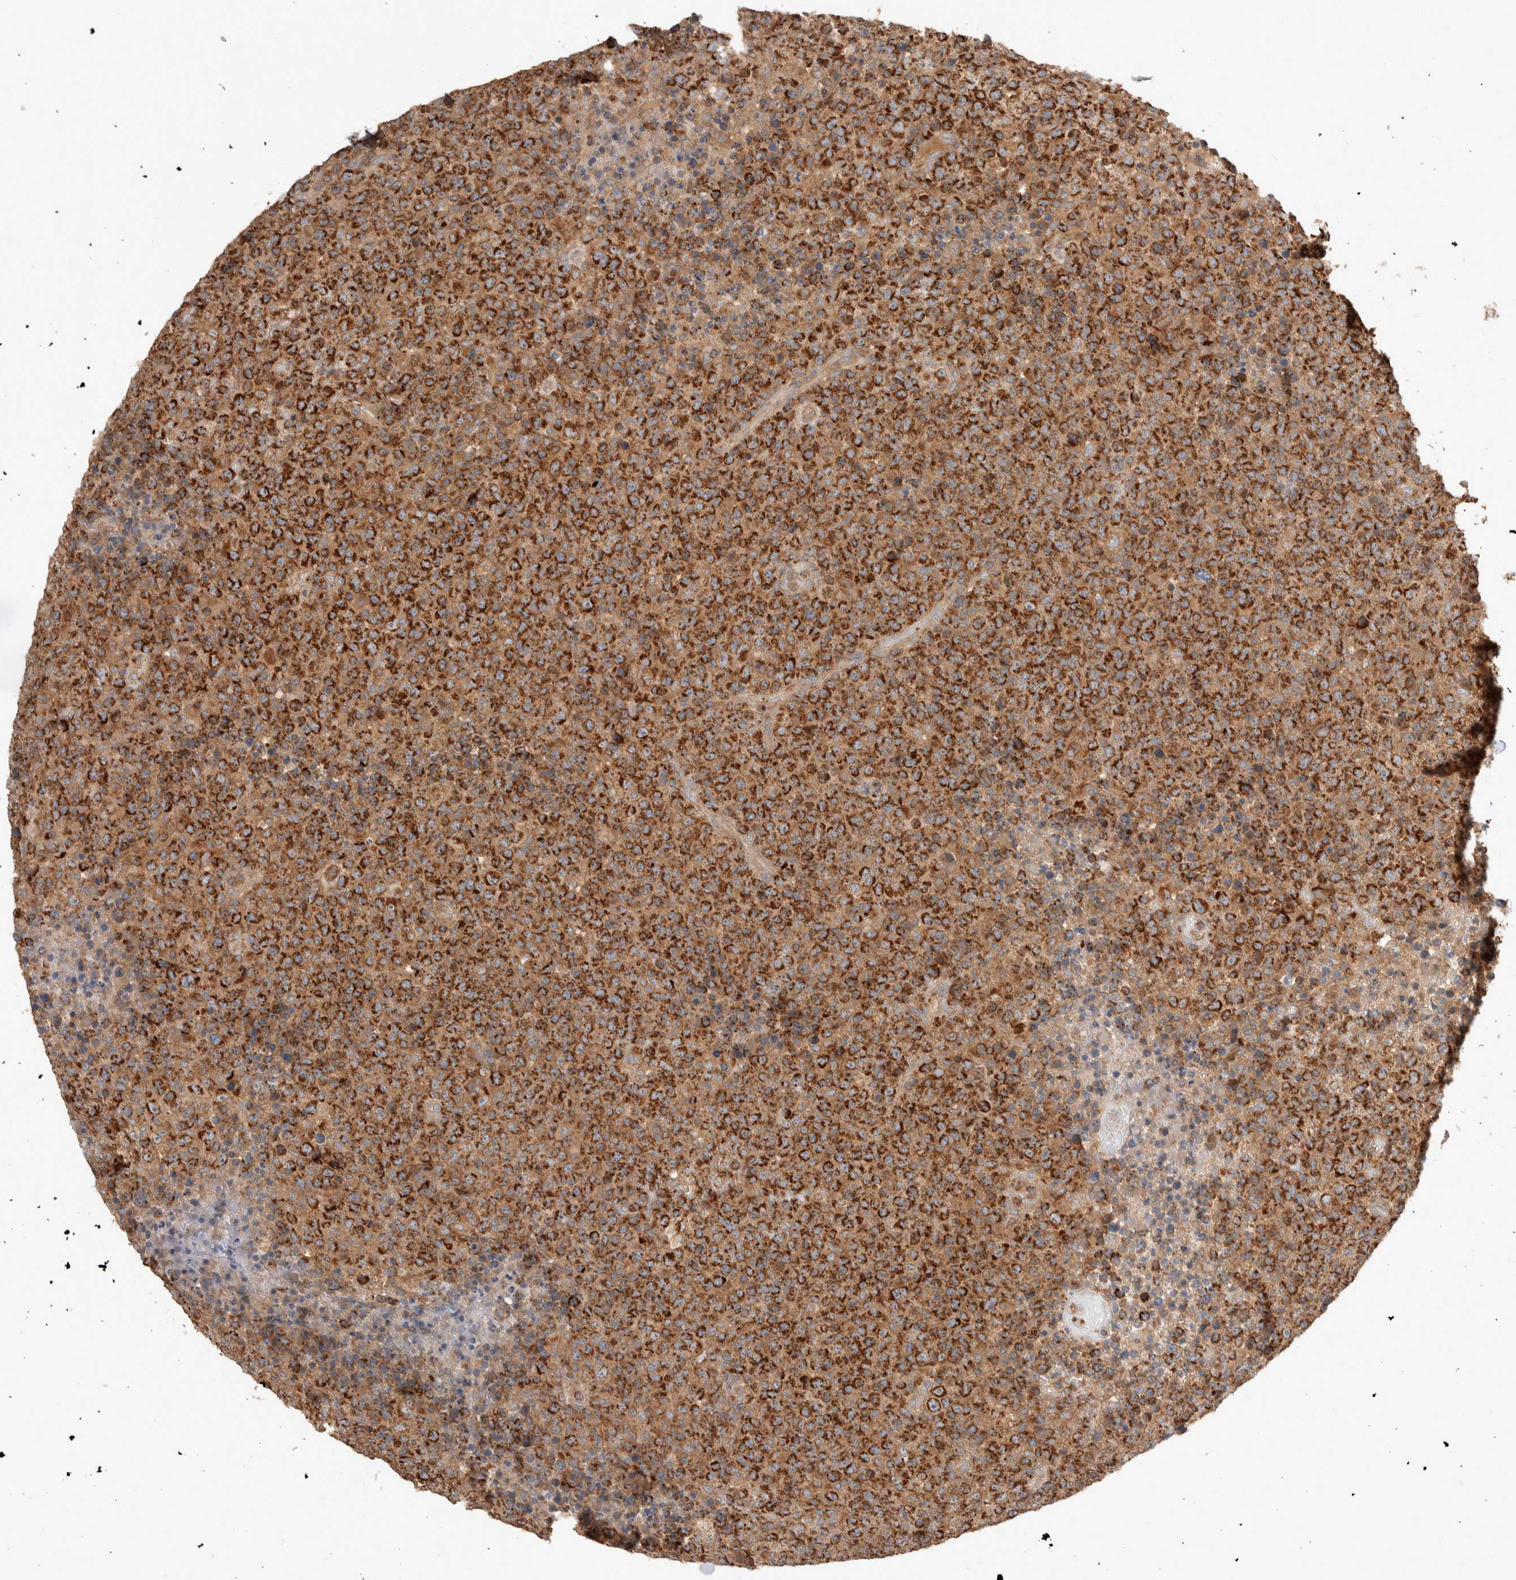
{"staining": {"intensity": "strong", "quantity": ">75%", "location": "cytoplasmic/membranous"}, "tissue": "lymphoma", "cell_type": "Tumor cells", "image_type": "cancer", "snomed": [{"axis": "morphology", "description": "Malignant lymphoma, non-Hodgkin's type, High grade"}, {"axis": "topography", "description": "Lymph node"}], "caption": "Immunohistochemistry (DAB) staining of high-grade malignant lymphoma, non-Hodgkin's type demonstrates strong cytoplasmic/membranous protein staining in about >75% of tumor cells.", "gene": "DEPTOR", "patient": {"sex": "male", "age": 13}}